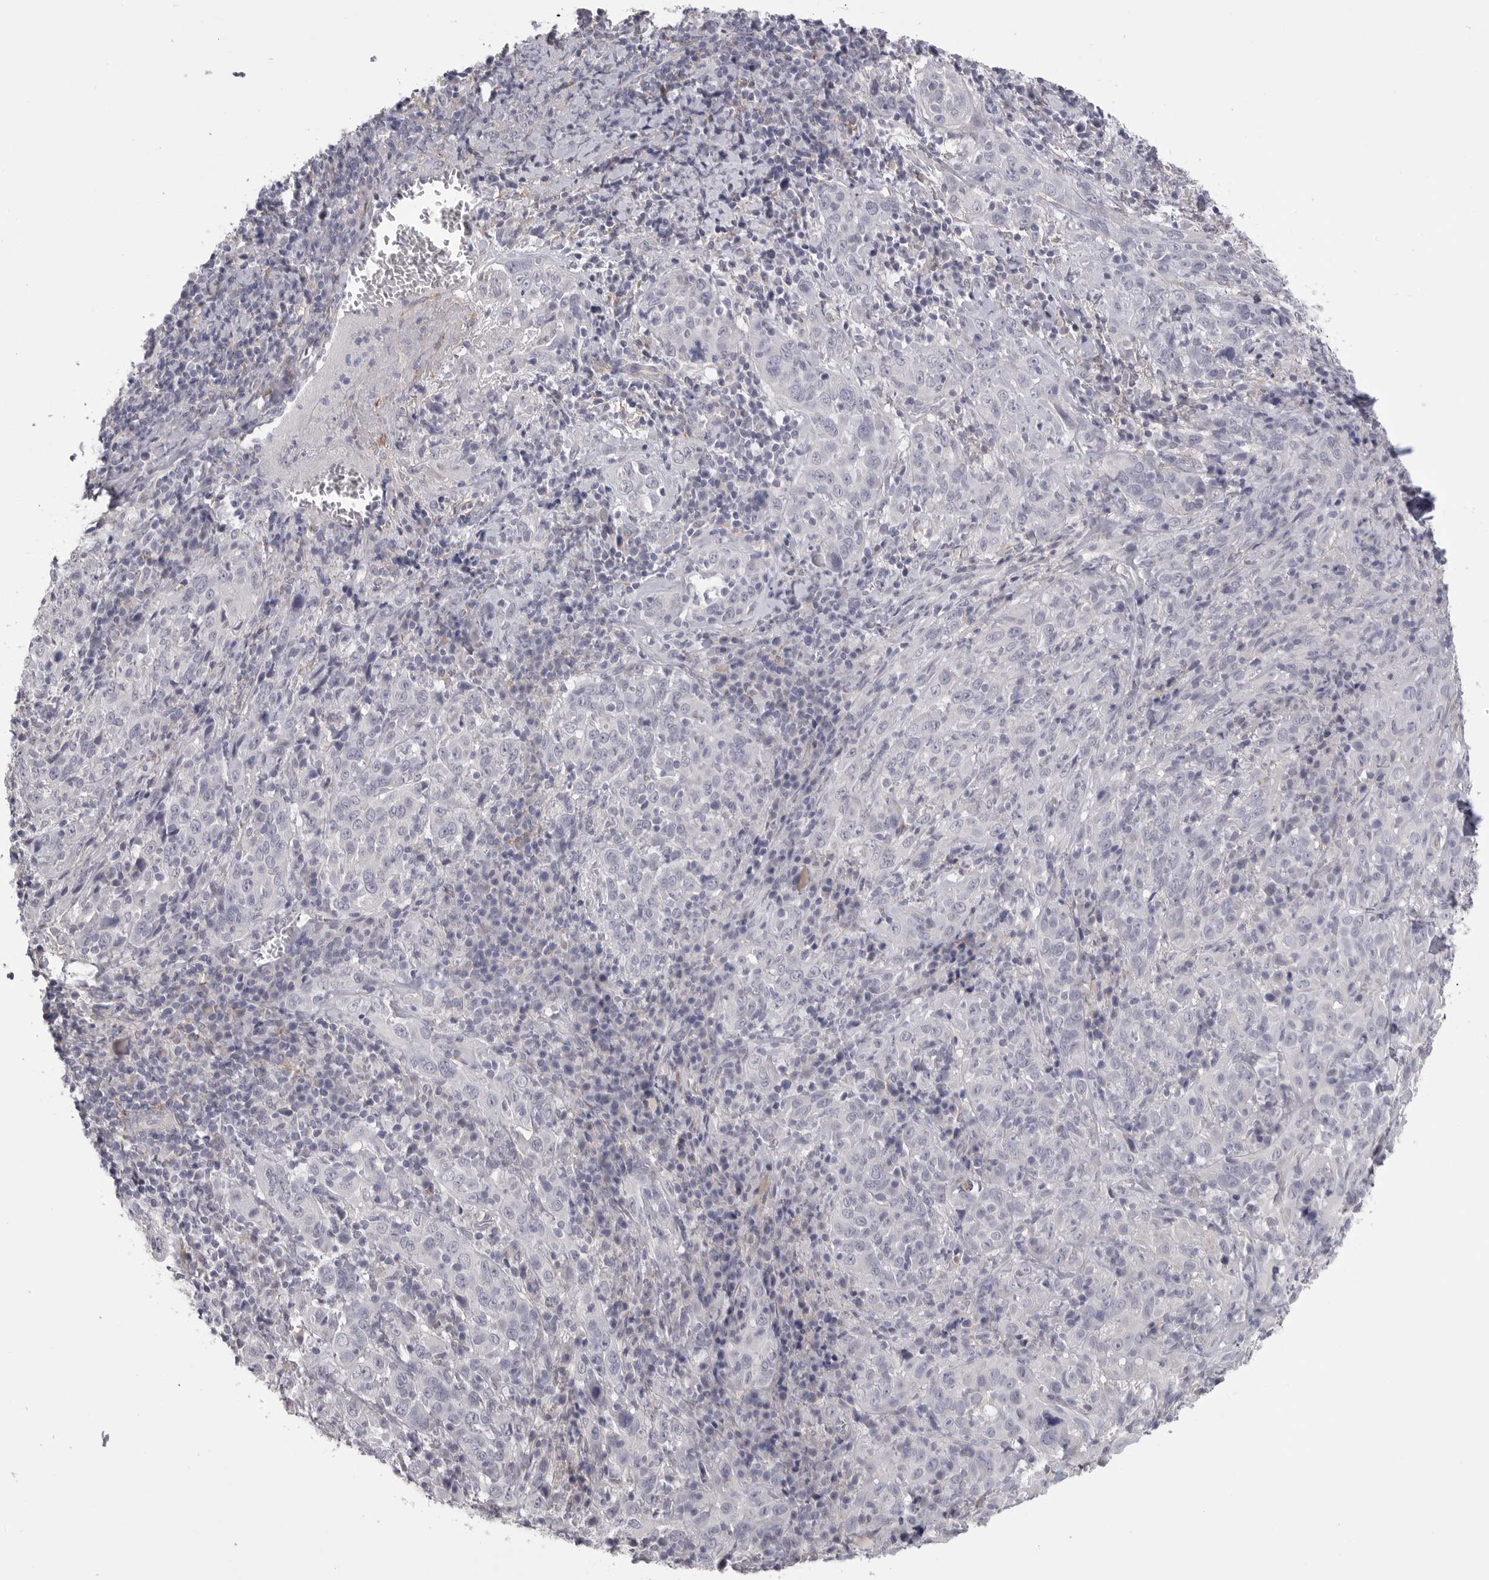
{"staining": {"intensity": "negative", "quantity": "none", "location": "none"}, "tissue": "cervical cancer", "cell_type": "Tumor cells", "image_type": "cancer", "snomed": [{"axis": "morphology", "description": "Squamous cell carcinoma, NOS"}, {"axis": "topography", "description": "Cervix"}], "caption": "This photomicrograph is of cervical cancer stained with immunohistochemistry to label a protein in brown with the nuclei are counter-stained blue. There is no expression in tumor cells.", "gene": "AKAP12", "patient": {"sex": "female", "age": 46}}